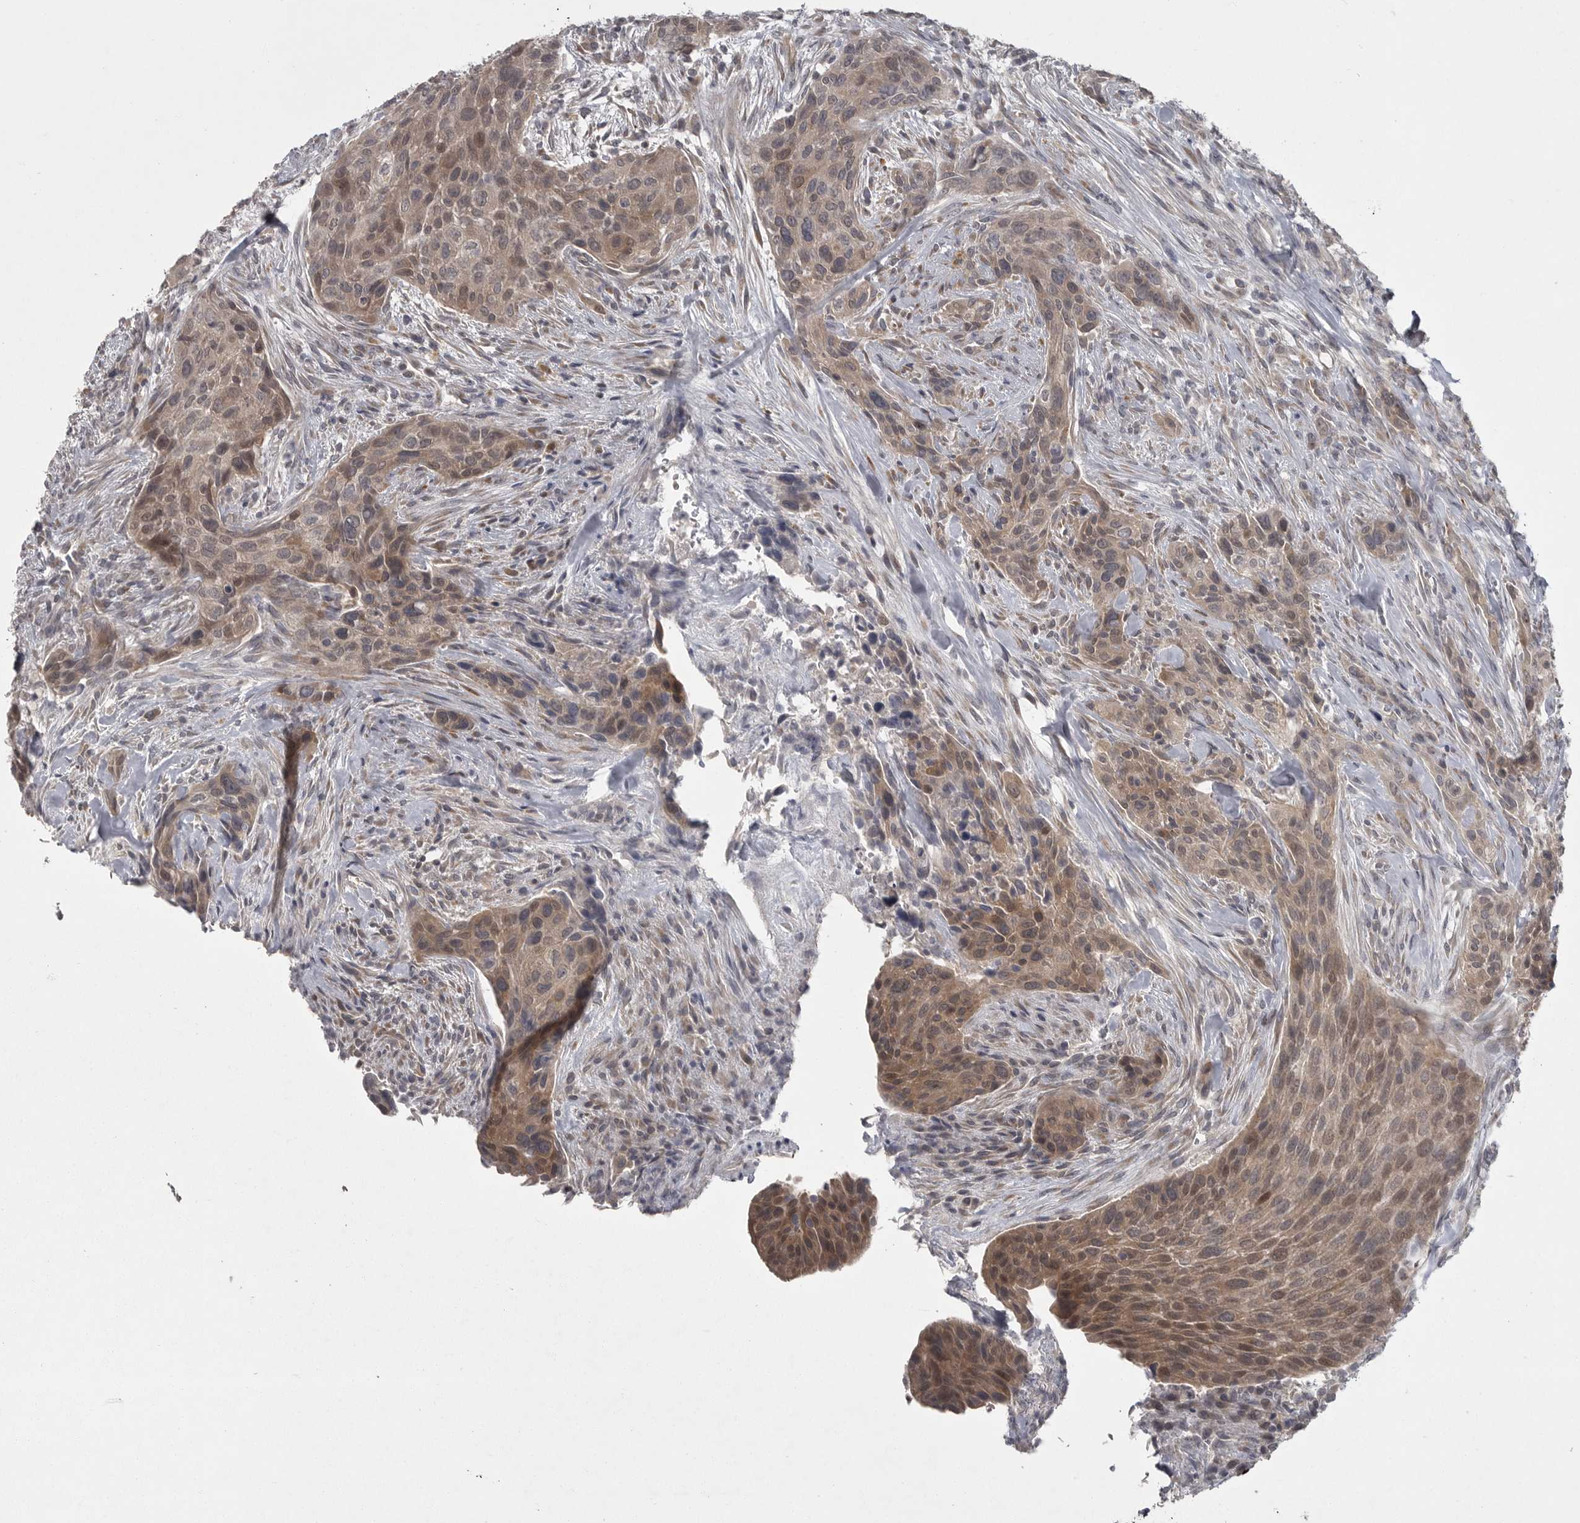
{"staining": {"intensity": "moderate", "quantity": ">75%", "location": "cytoplasmic/membranous"}, "tissue": "urothelial cancer", "cell_type": "Tumor cells", "image_type": "cancer", "snomed": [{"axis": "morphology", "description": "Urothelial carcinoma, High grade"}, {"axis": "topography", "description": "Urinary bladder"}], "caption": "Immunohistochemical staining of urothelial carcinoma (high-grade) shows medium levels of moderate cytoplasmic/membranous expression in about >75% of tumor cells.", "gene": "PHF13", "patient": {"sex": "male", "age": 35}}